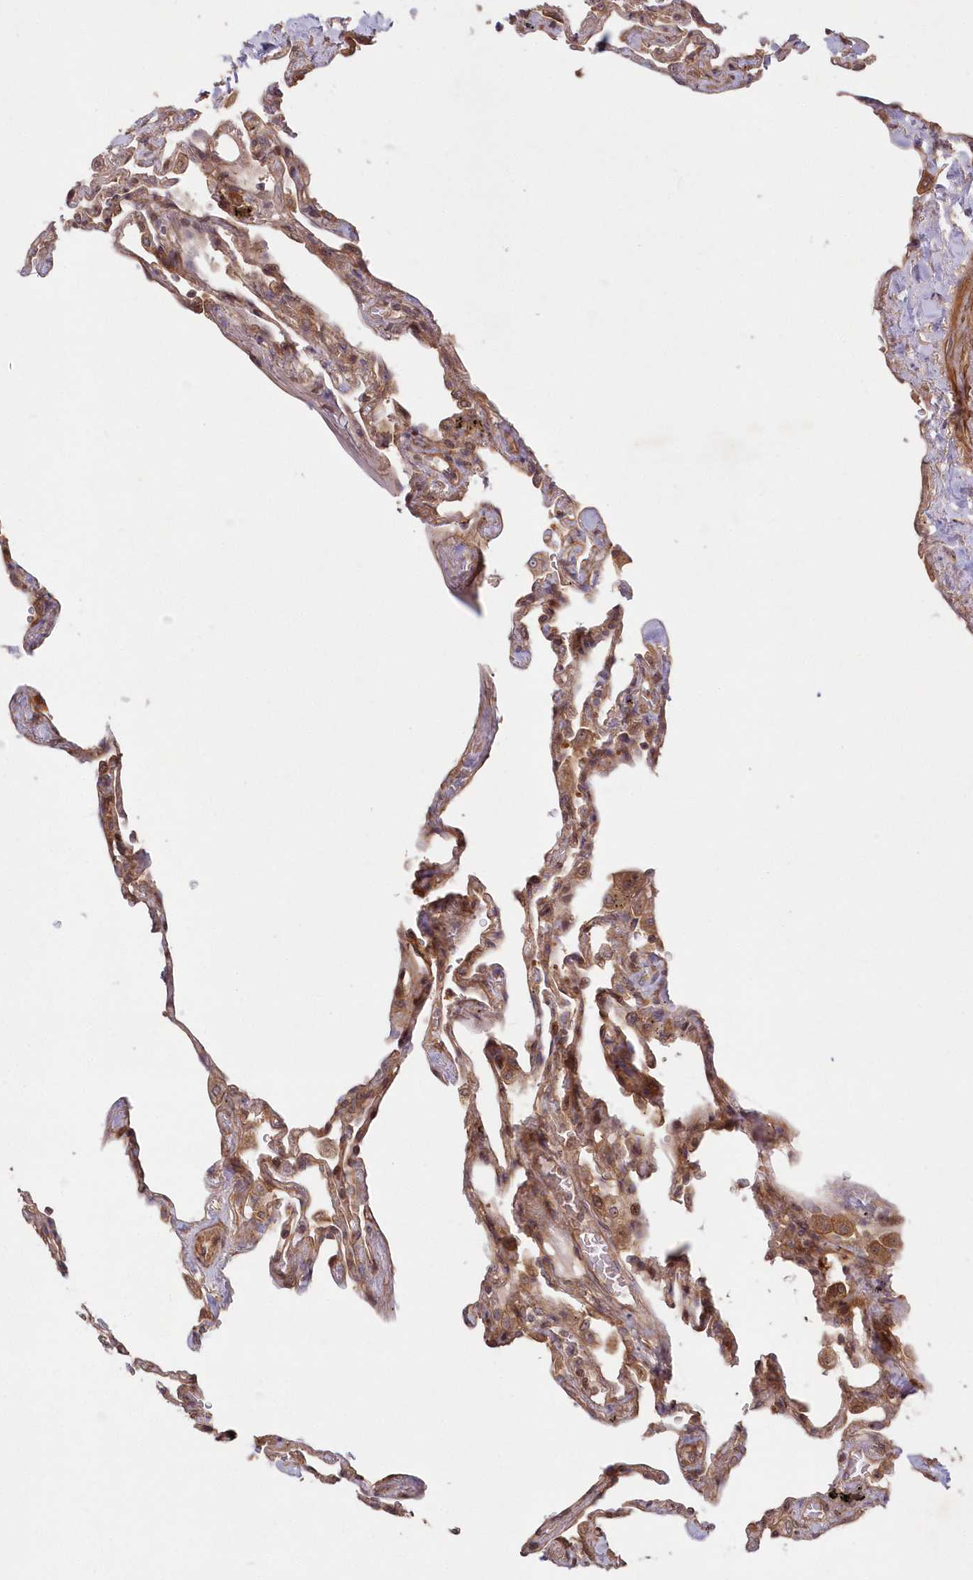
{"staining": {"intensity": "moderate", "quantity": ">75%", "location": "cytoplasmic/membranous,nuclear"}, "tissue": "lung", "cell_type": "Alveolar cells", "image_type": "normal", "snomed": [{"axis": "morphology", "description": "Normal tissue, NOS"}, {"axis": "topography", "description": "Lung"}], "caption": "Human lung stained with a brown dye shows moderate cytoplasmic/membranous,nuclear positive expression in about >75% of alveolar cells.", "gene": "TBCA", "patient": {"sex": "male", "age": 59}}